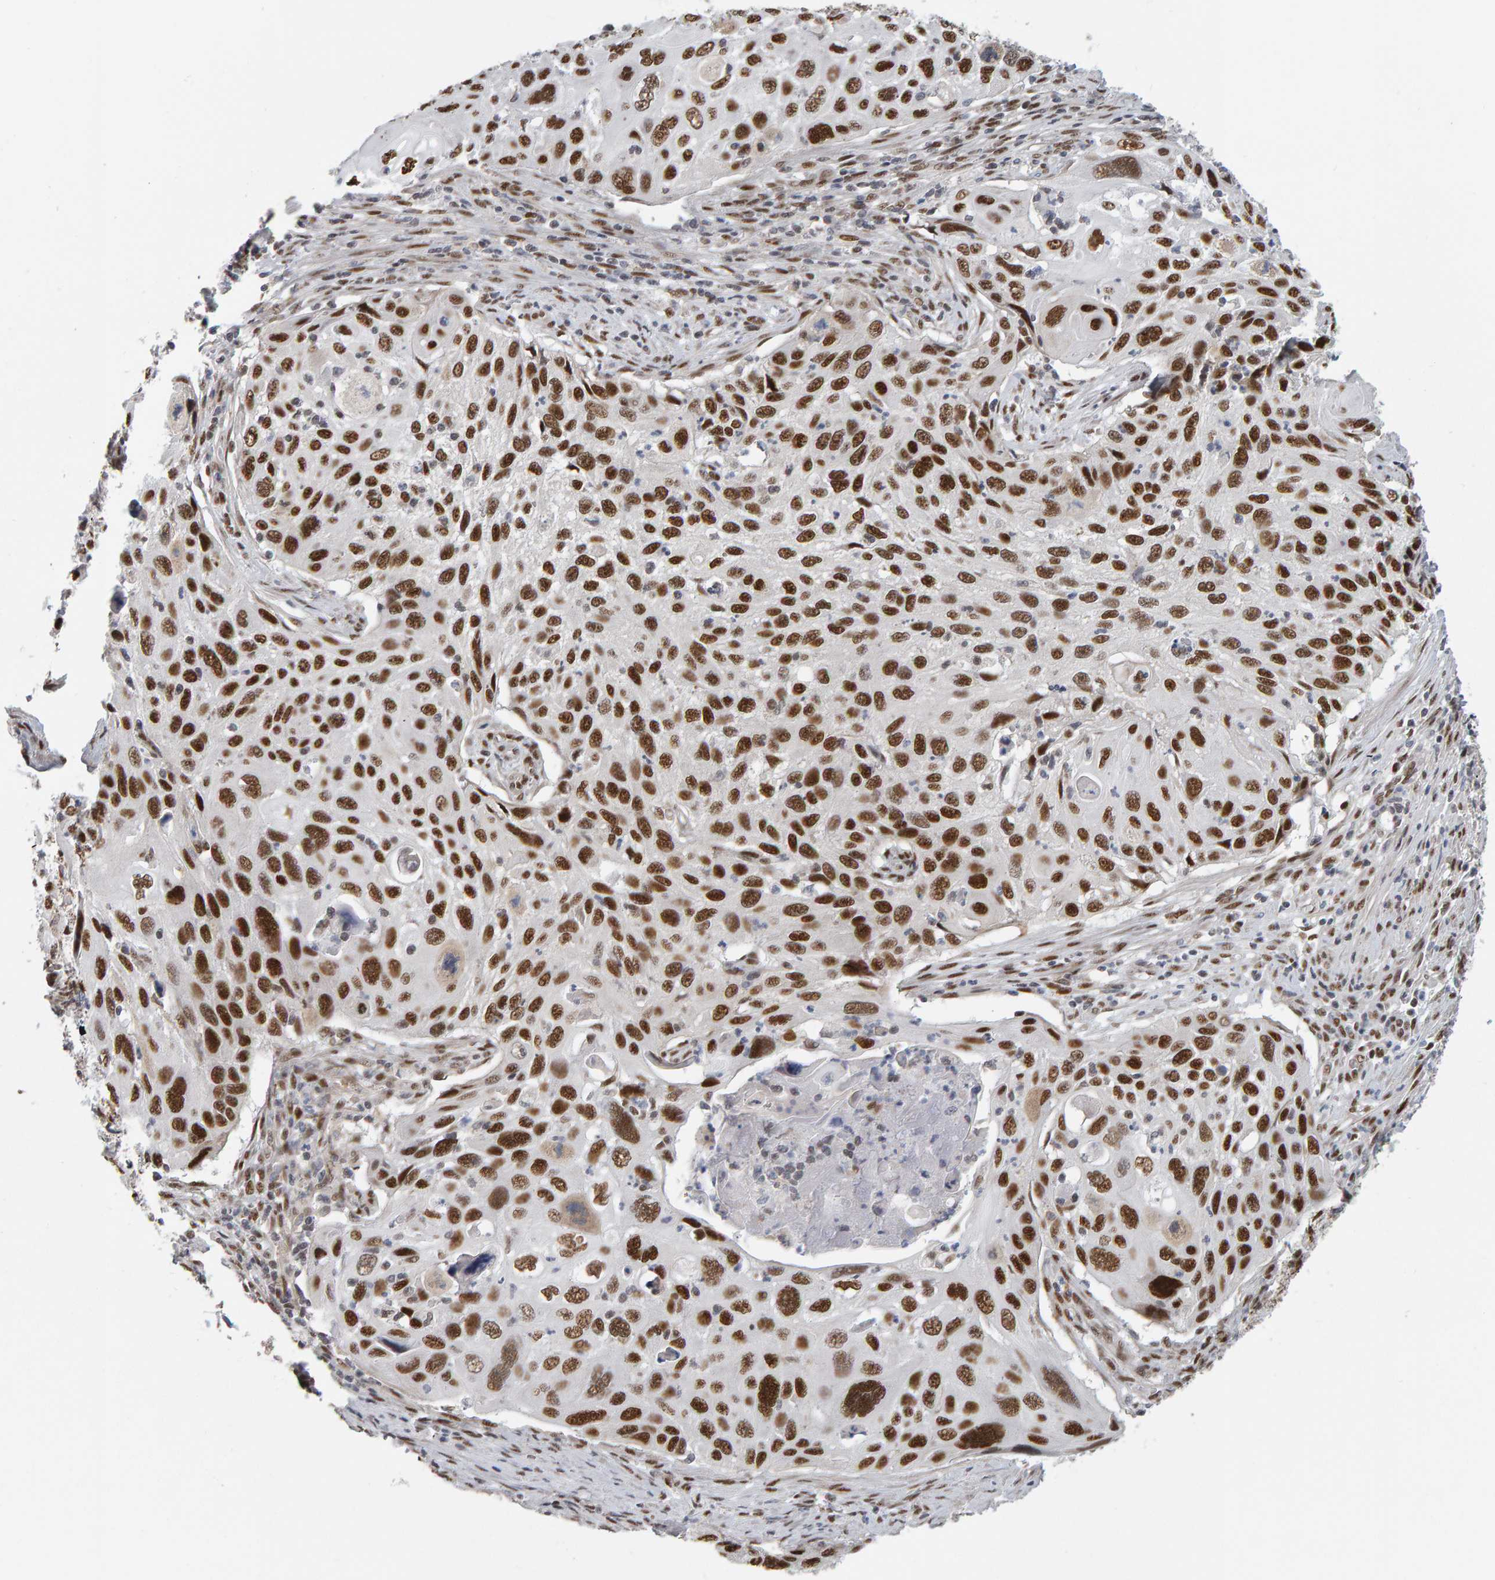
{"staining": {"intensity": "strong", "quantity": ">75%", "location": "nuclear"}, "tissue": "cervical cancer", "cell_type": "Tumor cells", "image_type": "cancer", "snomed": [{"axis": "morphology", "description": "Squamous cell carcinoma, NOS"}, {"axis": "topography", "description": "Cervix"}], "caption": "Immunohistochemical staining of cervical cancer shows strong nuclear protein positivity in about >75% of tumor cells.", "gene": "ATF7IP", "patient": {"sex": "female", "age": 70}}